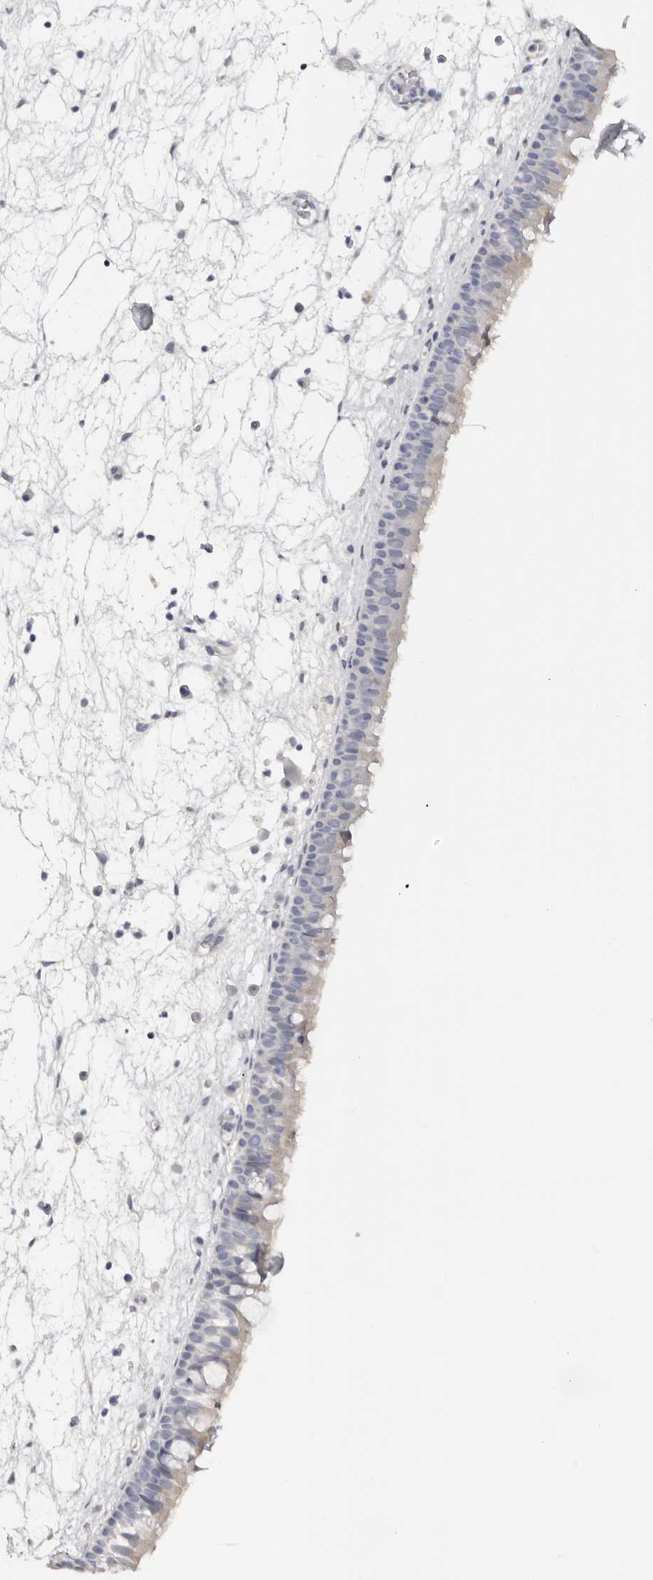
{"staining": {"intensity": "negative", "quantity": "none", "location": "none"}, "tissue": "nasopharynx", "cell_type": "Respiratory epithelial cells", "image_type": "normal", "snomed": [{"axis": "morphology", "description": "Normal tissue, NOS"}, {"axis": "morphology", "description": "Inflammation, NOS"}, {"axis": "morphology", "description": "Malignant melanoma, Metastatic site"}, {"axis": "topography", "description": "Nasopharynx"}], "caption": "An immunohistochemistry micrograph of benign nasopharynx is shown. There is no staining in respiratory epithelial cells of nasopharynx.", "gene": "AKNAD1", "patient": {"sex": "male", "age": 70}}